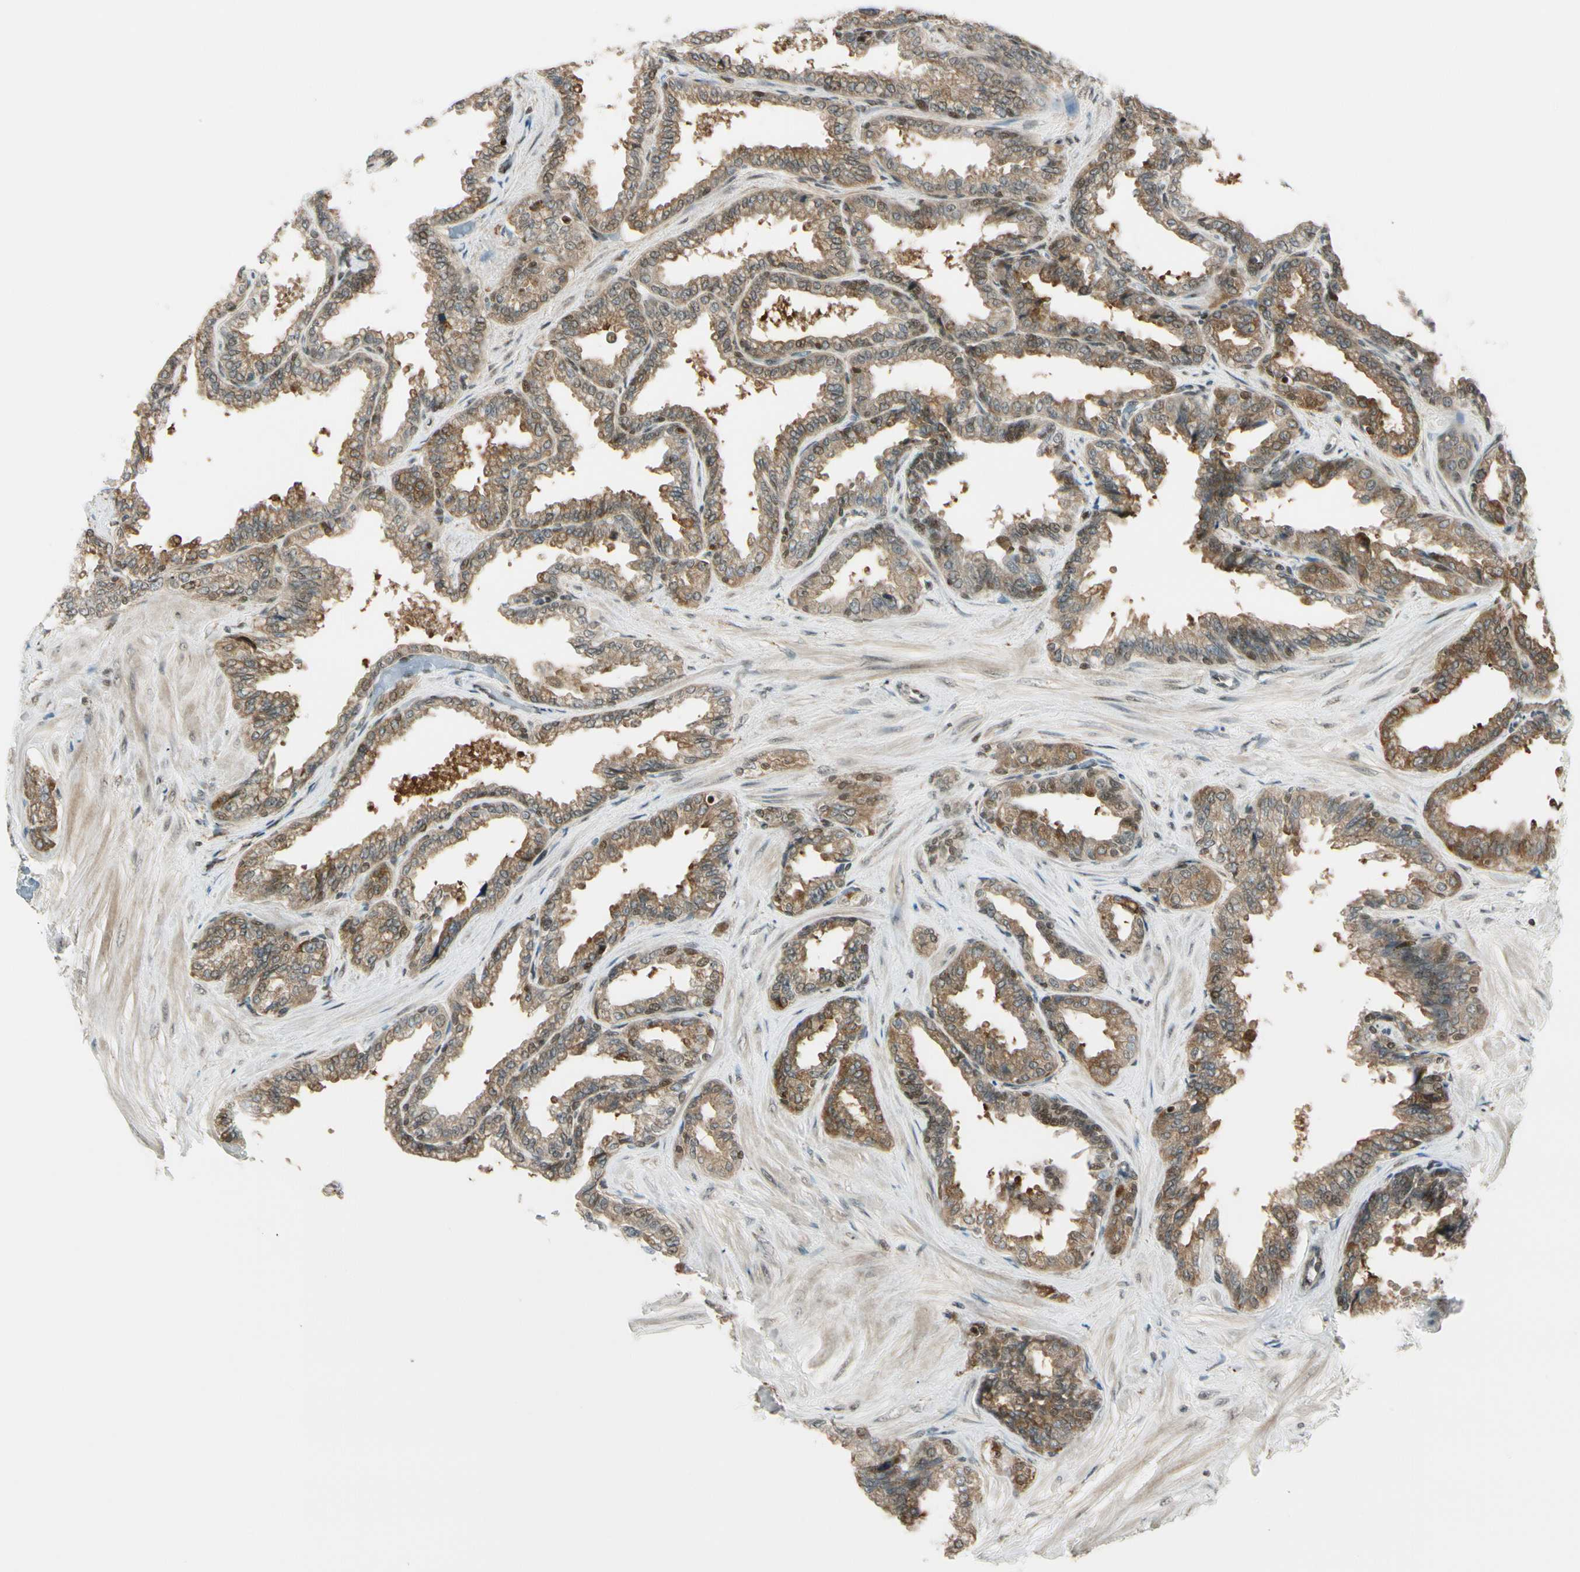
{"staining": {"intensity": "moderate", "quantity": ">75%", "location": "cytoplasmic/membranous,nuclear"}, "tissue": "seminal vesicle", "cell_type": "Glandular cells", "image_type": "normal", "snomed": [{"axis": "morphology", "description": "Normal tissue, NOS"}, {"axis": "topography", "description": "Seminal veicle"}], "caption": "A brown stain highlights moderate cytoplasmic/membranous,nuclear staining of a protein in glandular cells of unremarkable human seminal vesicle.", "gene": "DAXX", "patient": {"sex": "male", "age": 46}}